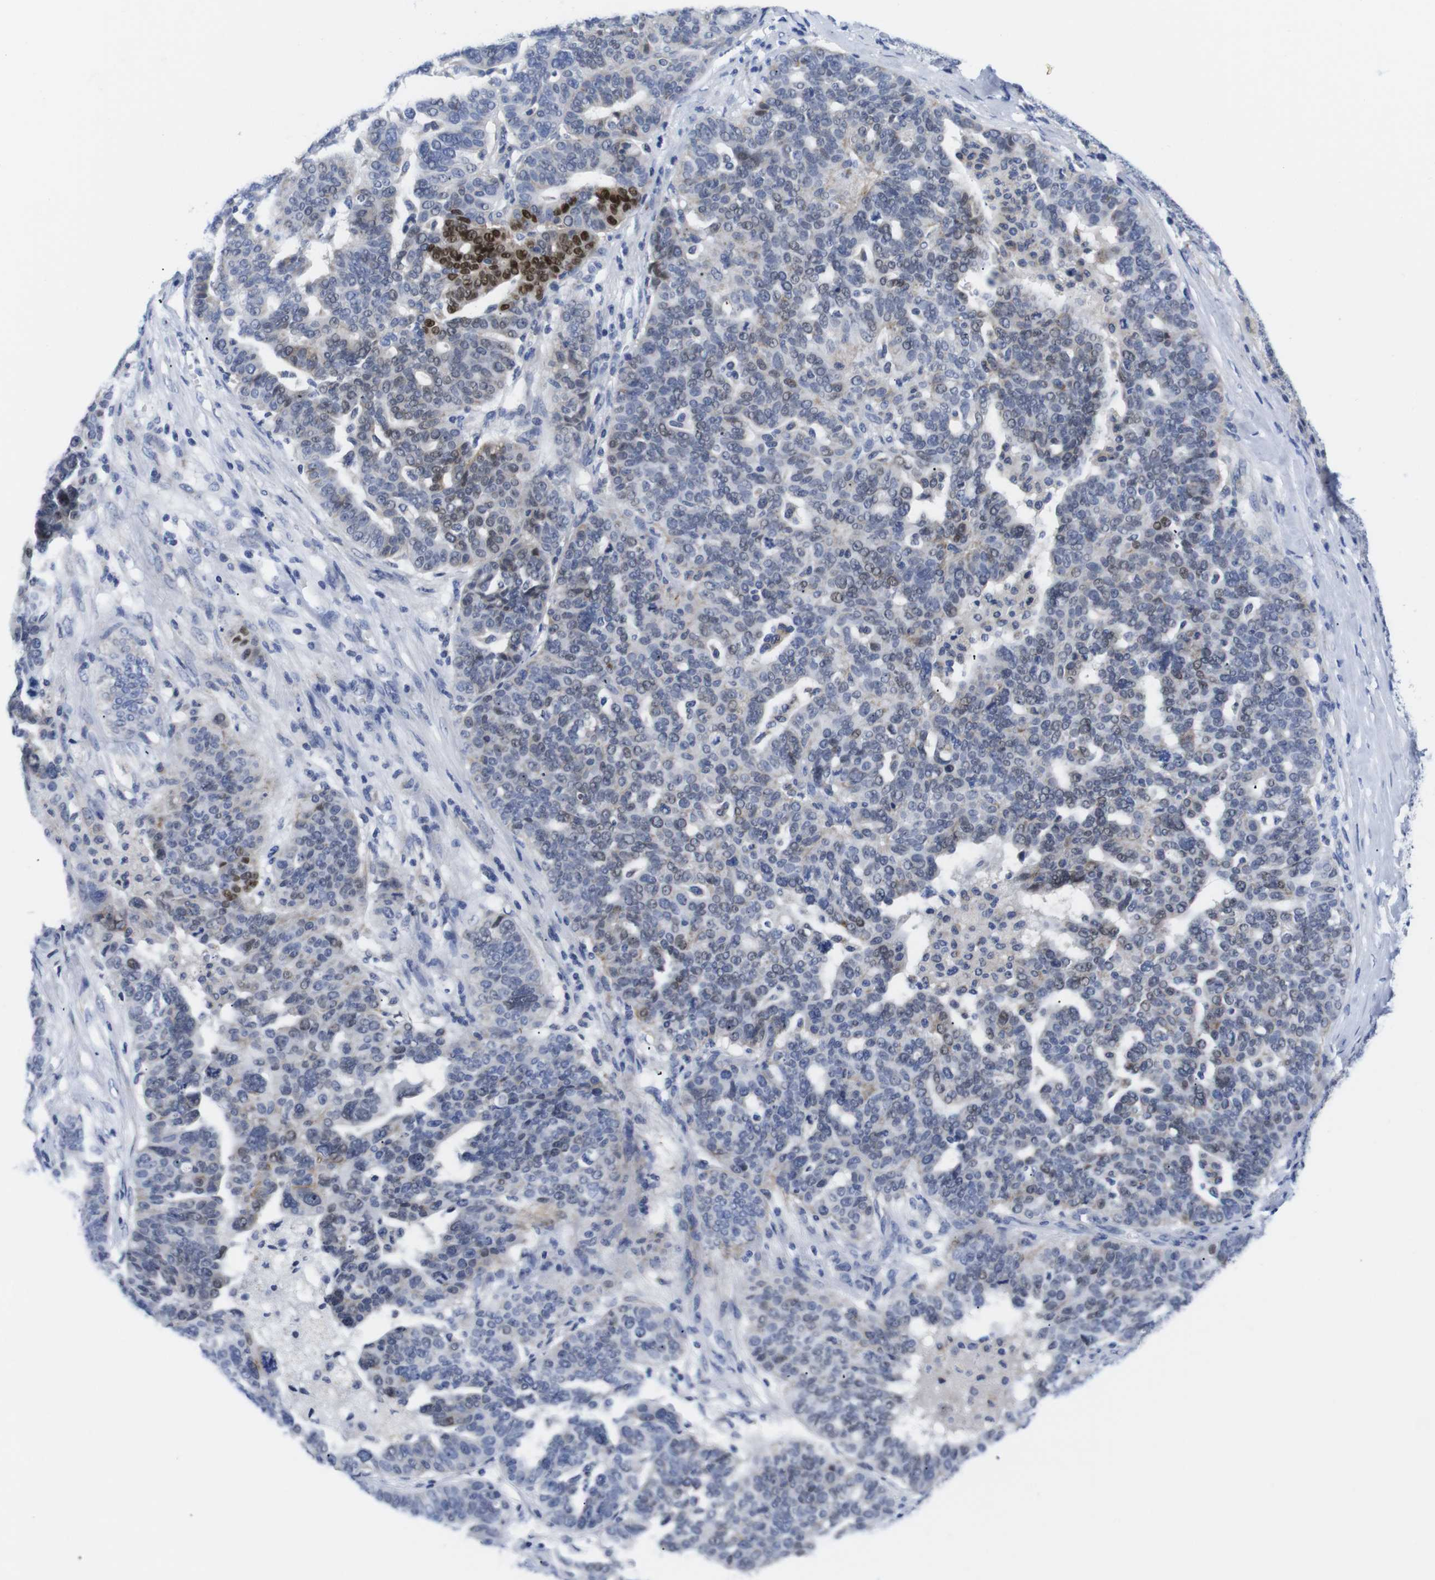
{"staining": {"intensity": "strong", "quantity": "<25%", "location": "nuclear"}, "tissue": "ovarian cancer", "cell_type": "Tumor cells", "image_type": "cancer", "snomed": [{"axis": "morphology", "description": "Cystadenocarcinoma, serous, NOS"}, {"axis": "topography", "description": "Ovary"}], "caption": "Immunohistochemical staining of human serous cystadenocarcinoma (ovarian) exhibits medium levels of strong nuclear protein expression in approximately <25% of tumor cells. The staining was performed using DAB to visualize the protein expression in brown, while the nuclei were stained in blue with hematoxylin (Magnification: 20x).", "gene": "LRRC55", "patient": {"sex": "female", "age": 59}}